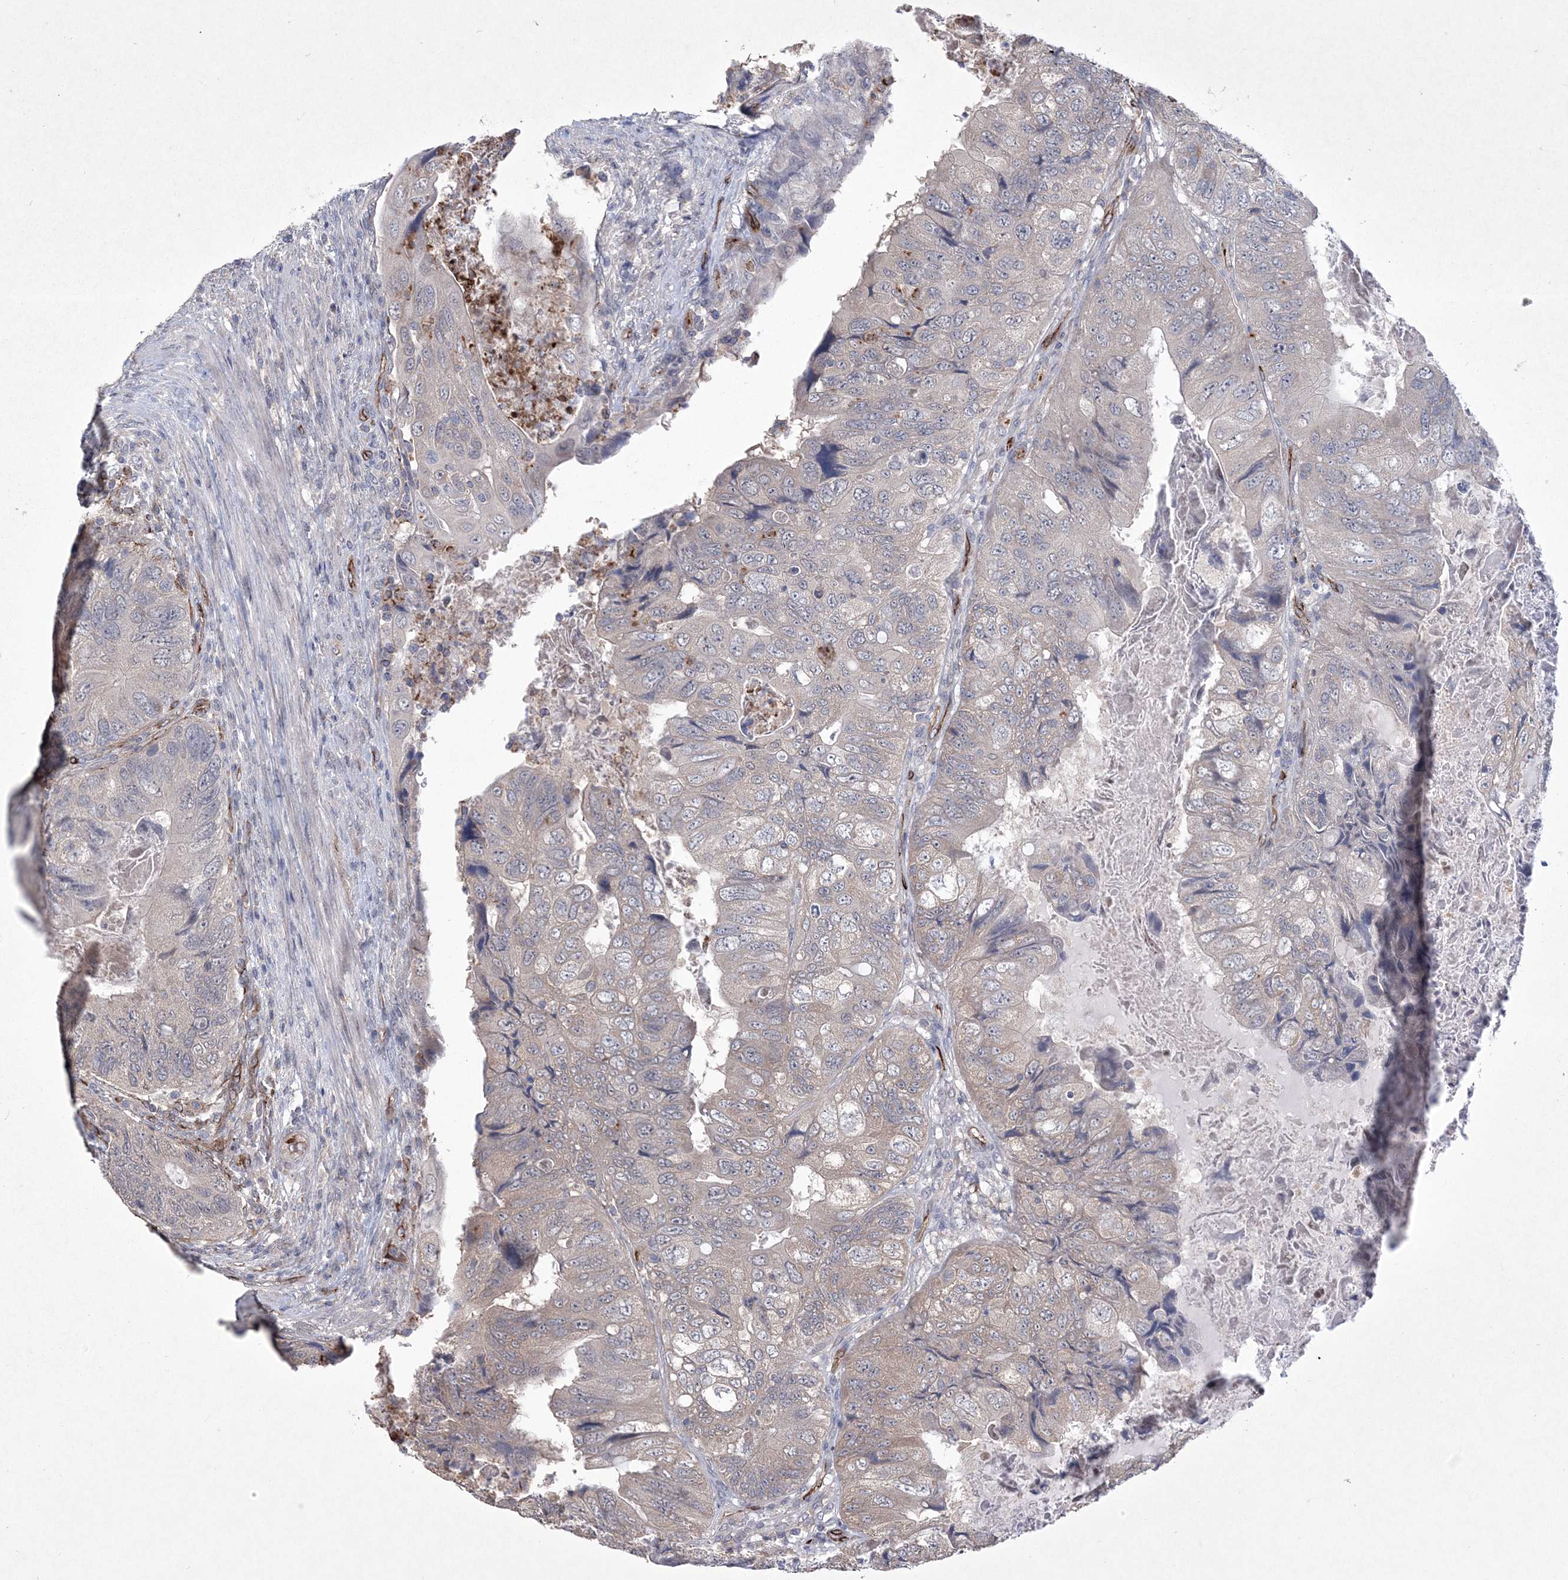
{"staining": {"intensity": "negative", "quantity": "none", "location": "none"}, "tissue": "colorectal cancer", "cell_type": "Tumor cells", "image_type": "cancer", "snomed": [{"axis": "morphology", "description": "Adenocarcinoma, NOS"}, {"axis": "topography", "description": "Rectum"}], "caption": "DAB (3,3'-diaminobenzidine) immunohistochemical staining of human adenocarcinoma (colorectal) reveals no significant positivity in tumor cells.", "gene": "DPCD", "patient": {"sex": "male", "age": 63}}